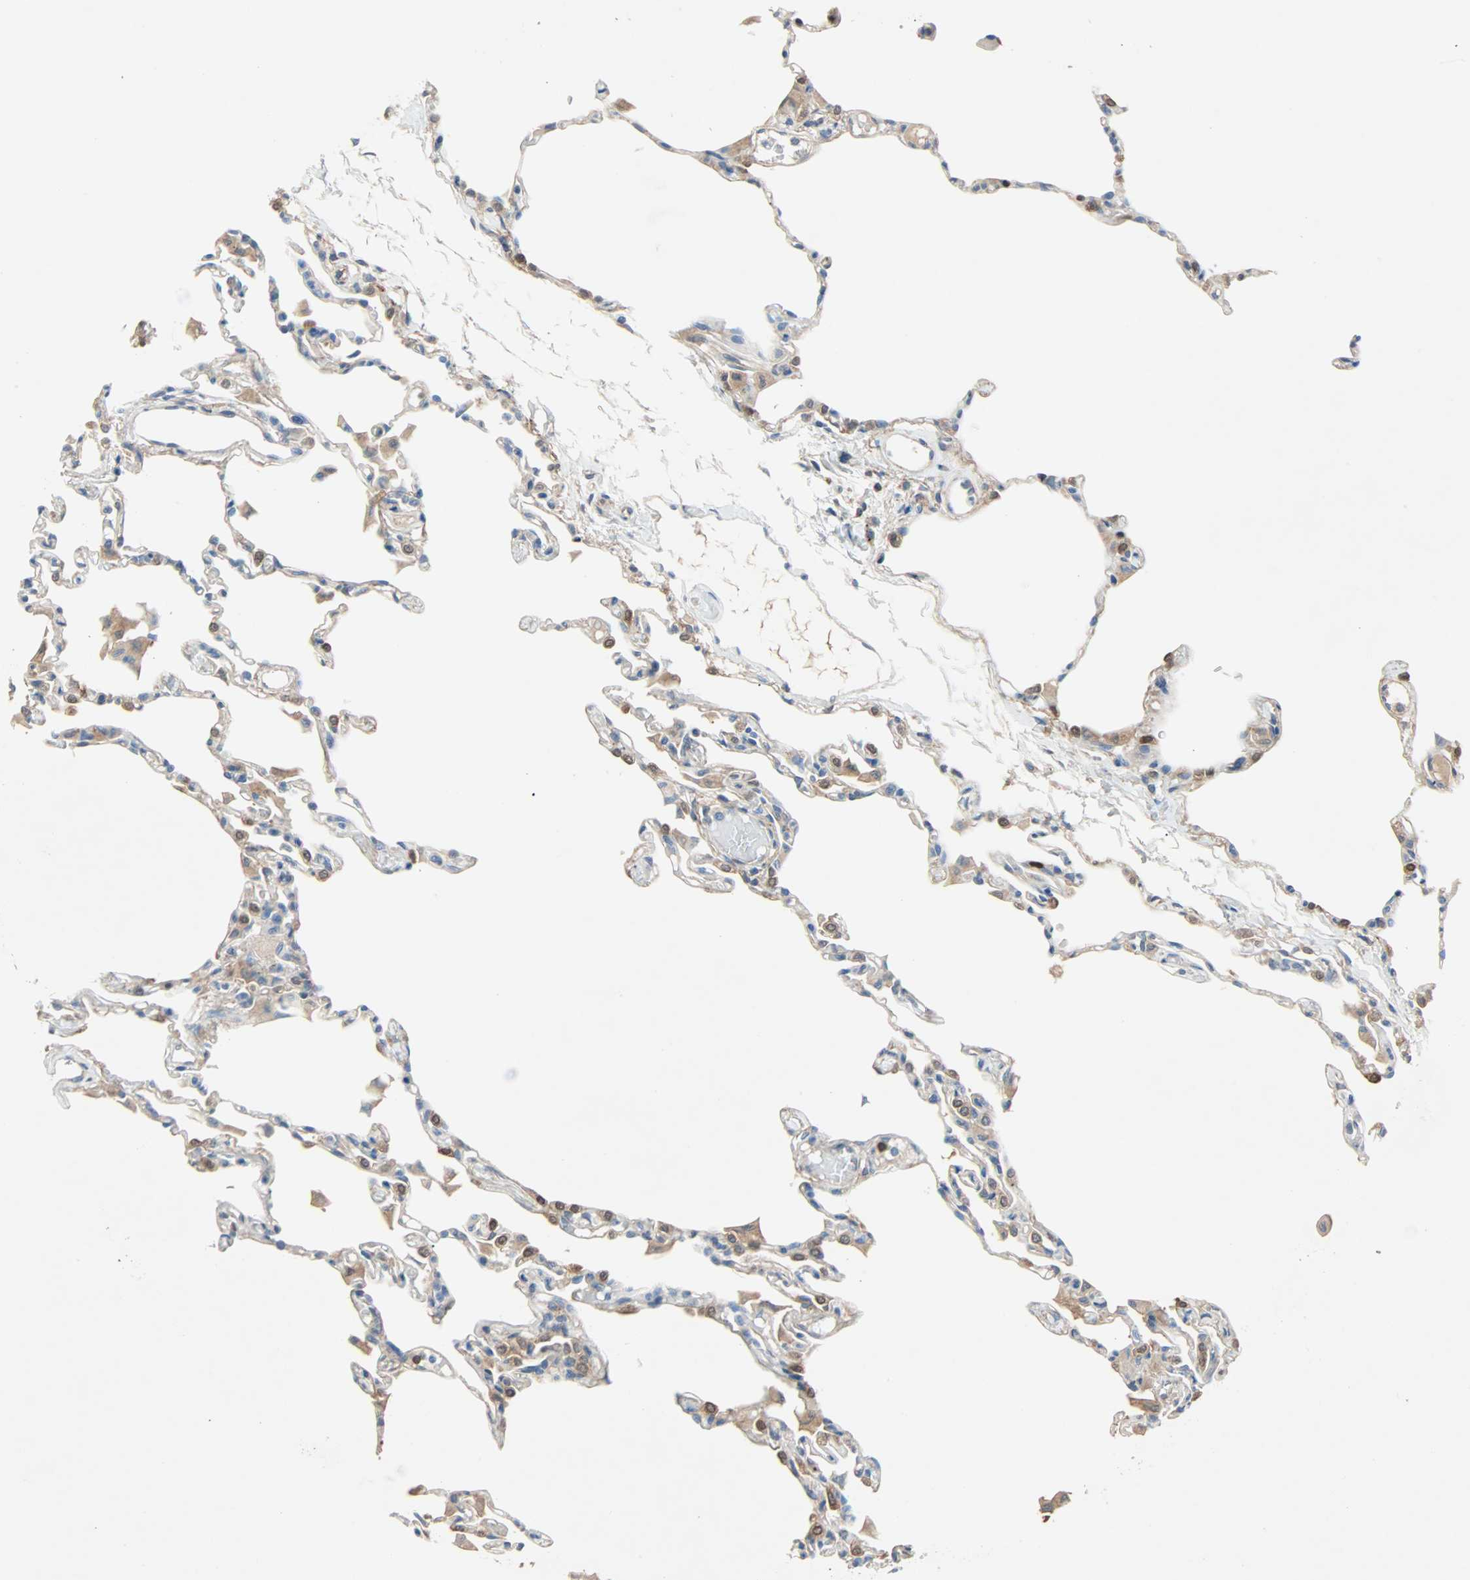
{"staining": {"intensity": "weak", "quantity": ">75%", "location": "cytoplasmic/membranous"}, "tissue": "lung", "cell_type": "Alveolar cells", "image_type": "normal", "snomed": [{"axis": "morphology", "description": "Normal tissue, NOS"}, {"axis": "topography", "description": "Lung"}], "caption": "Weak cytoplasmic/membranous positivity is appreciated in about >75% of alveolar cells in normal lung.", "gene": "TNFRSF12A", "patient": {"sex": "female", "age": 49}}